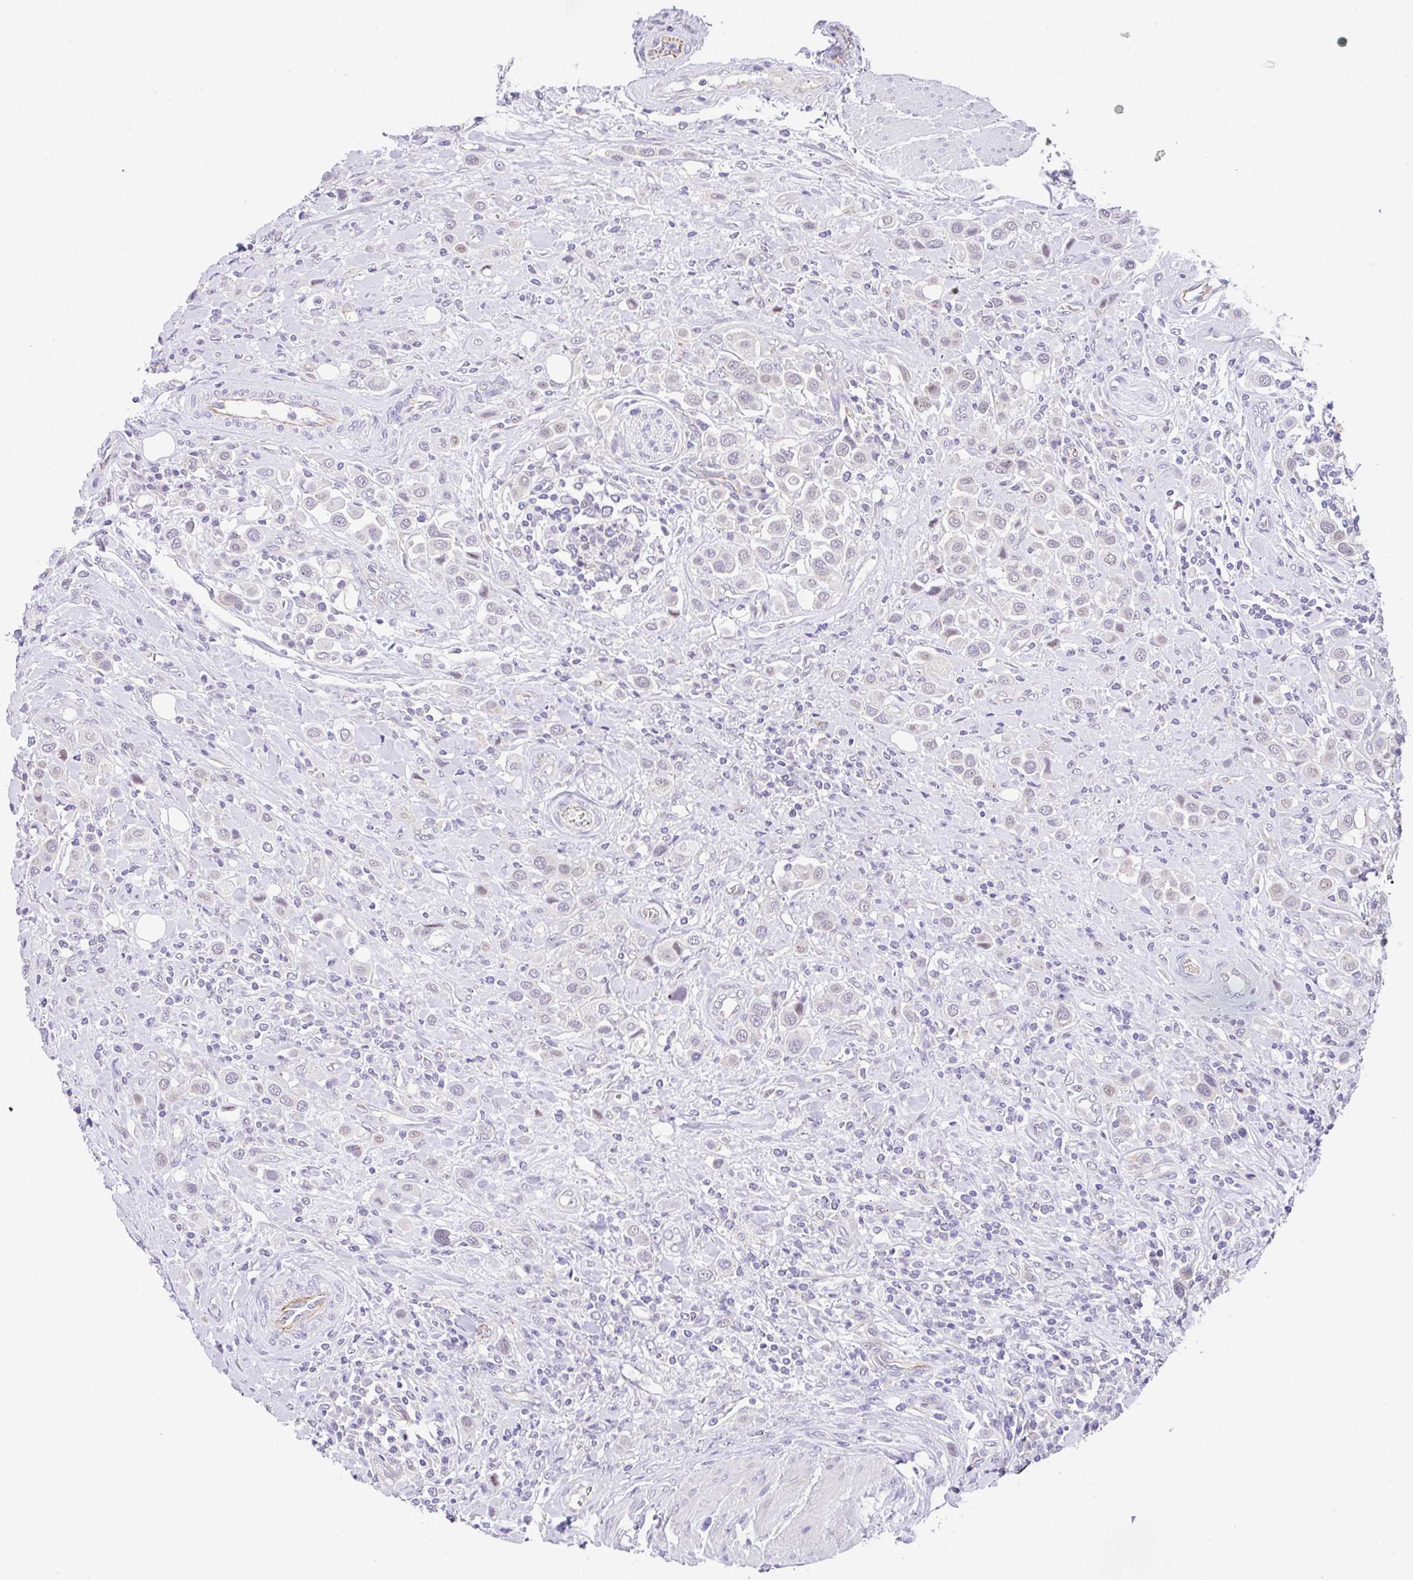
{"staining": {"intensity": "negative", "quantity": "none", "location": "none"}, "tissue": "urothelial cancer", "cell_type": "Tumor cells", "image_type": "cancer", "snomed": [{"axis": "morphology", "description": "Urothelial carcinoma, High grade"}, {"axis": "topography", "description": "Urinary bladder"}], "caption": "Immunohistochemistry (IHC) of human urothelial cancer reveals no staining in tumor cells.", "gene": "CGNL1", "patient": {"sex": "male", "age": 50}}